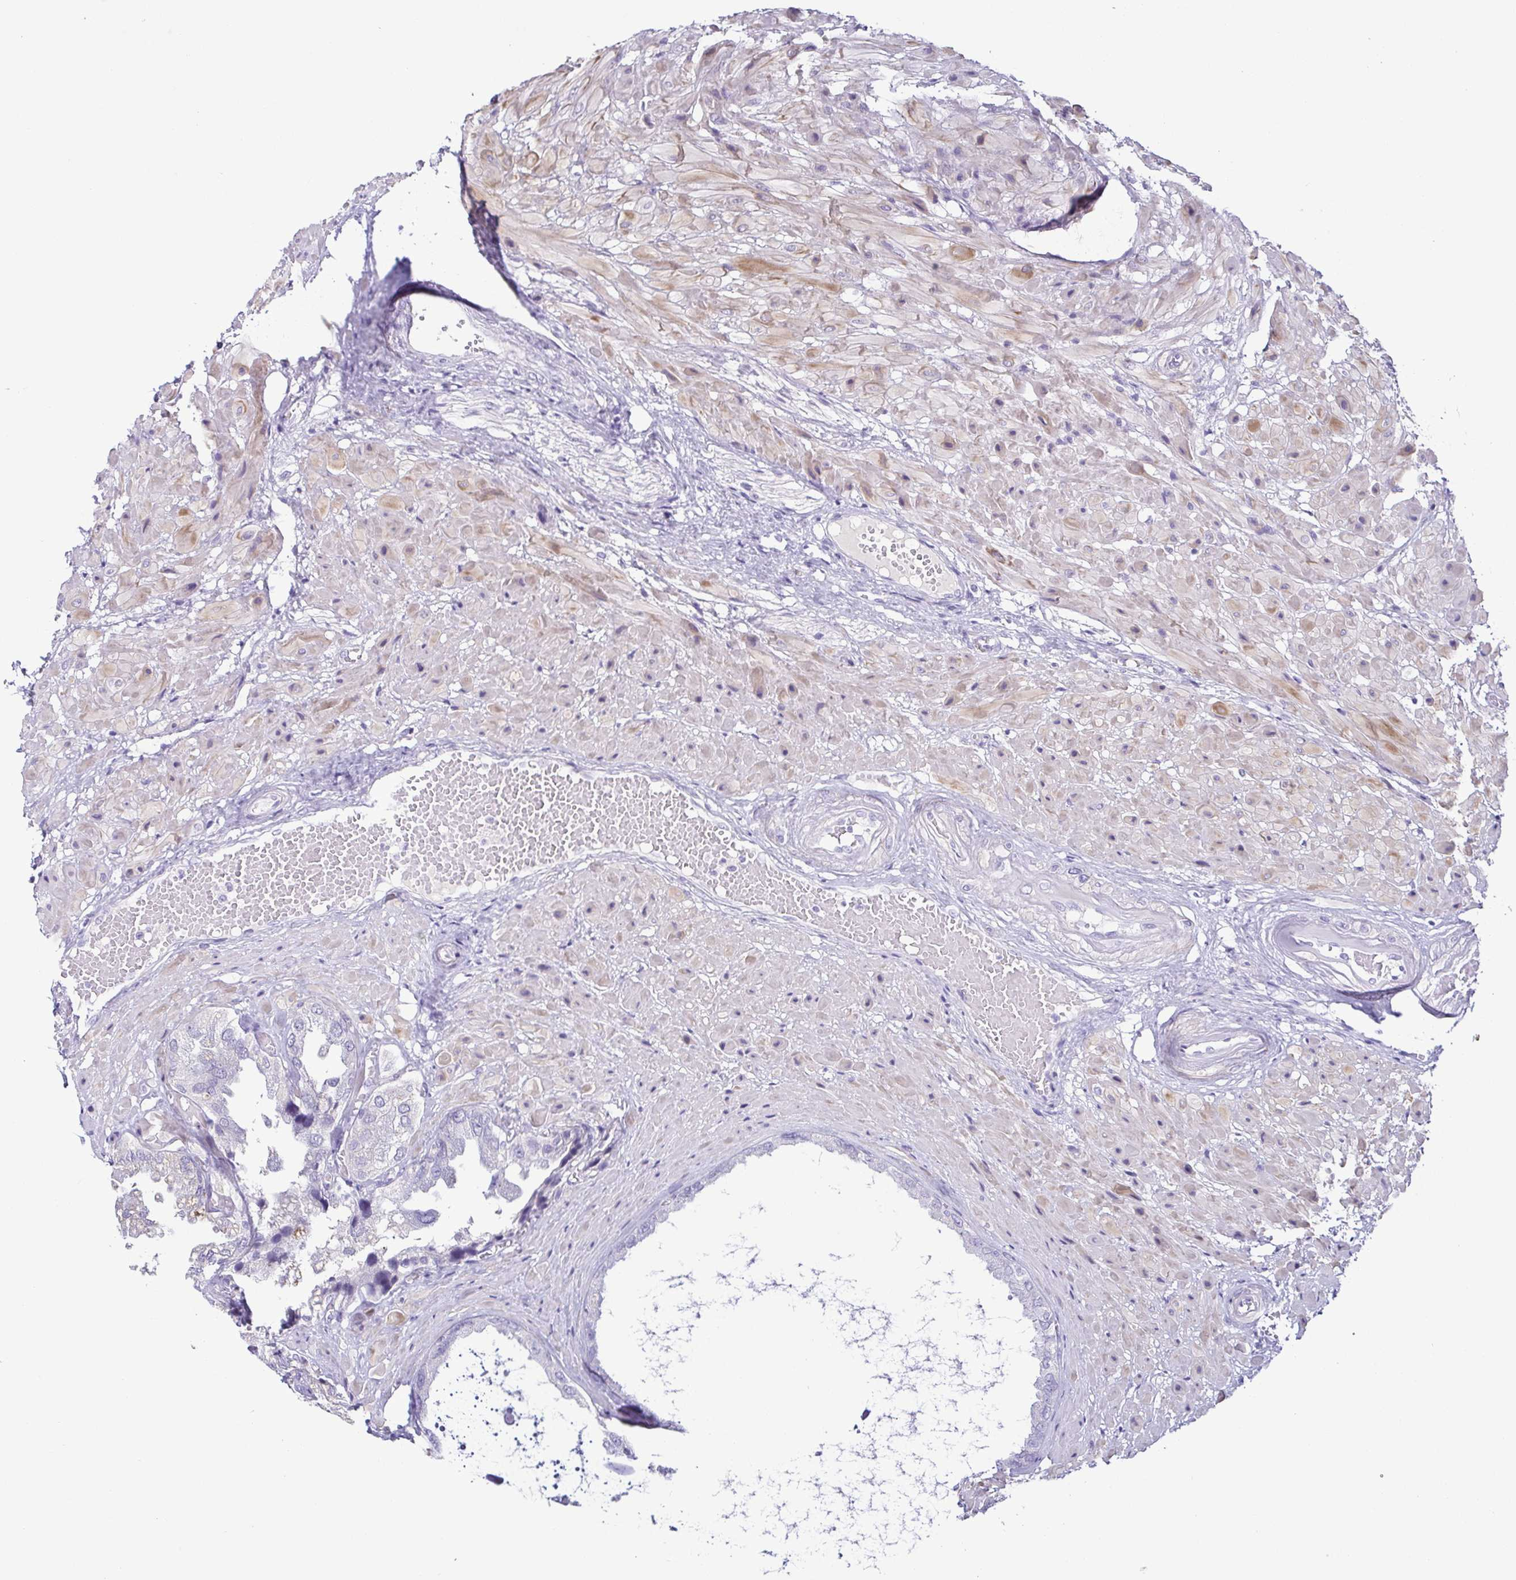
{"staining": {"intensity": "negative", "quantity": "none", "location": "none"}, "tissue": "seminal vesicle", "cell_type": "Glandular cells", "image_type": "normal", "snomed": [{"axis": "morphology", "description": "Normal tissue, NOS"}, {"axis": "topography", "description": "Seminal veicle"}], "caption": "This is an immunohistochemistry (IHC) photomicrograph of benign human seminal vesicle. There is no staining in glandular cells.", "gene": "TERT", "patient": {"sex": "male", "age": 55}}